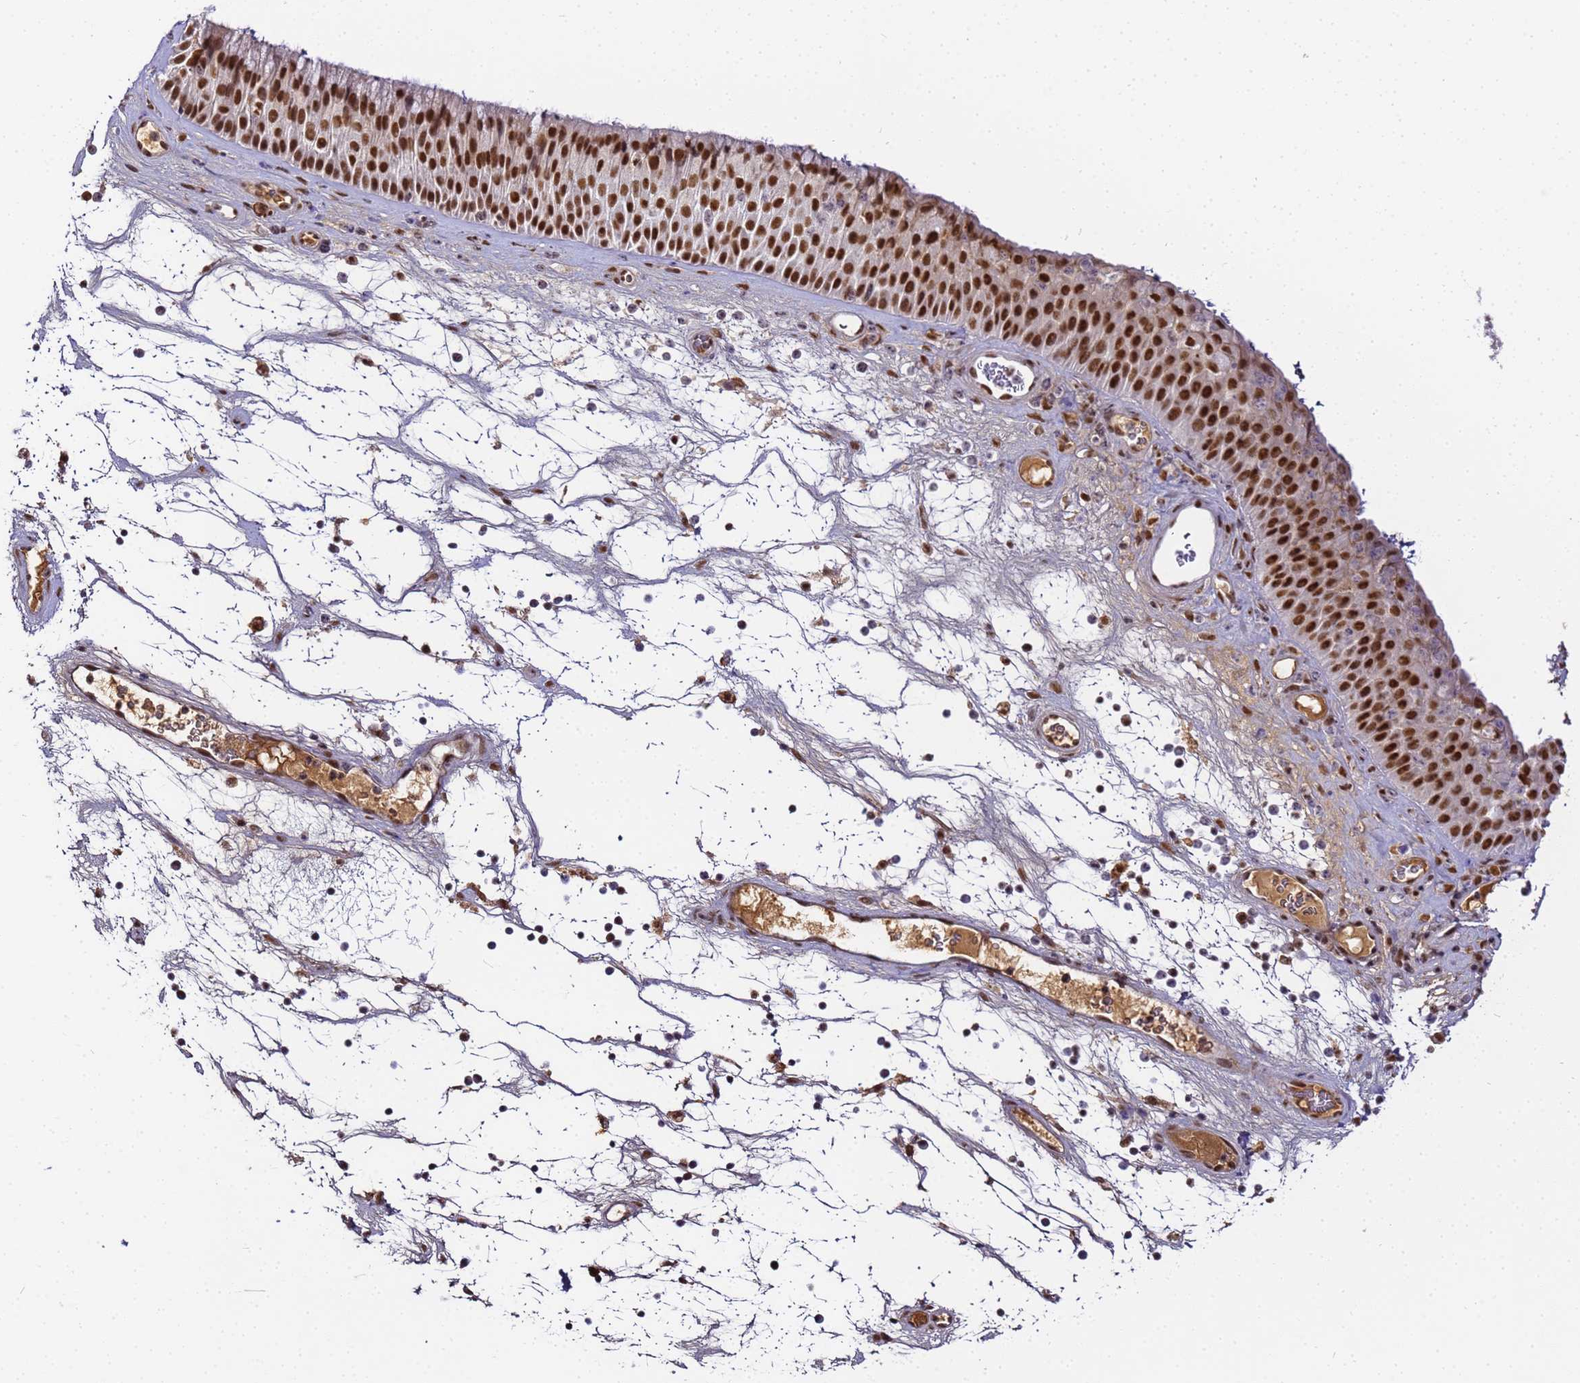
{"staining": {"intensity": "strong", "quantity": ">75%", "location": "nuclear"}, "tissue": "nasopharynx", "cell_type": "Respiratory epithelial cells", "image_type": "normal", "snomed": [{"axis": "morphology", "description": "Normal tissue, NOS"}, {"axis": "topography", "description": "Nasopharynx"}], "caption": "Respiratory epithelial cells display high levels of strong nuclear staining in about >75% of cells in benign nasopharynx.", "gene": "RBM12", "patient": {"sex": "male", "age": 64}}